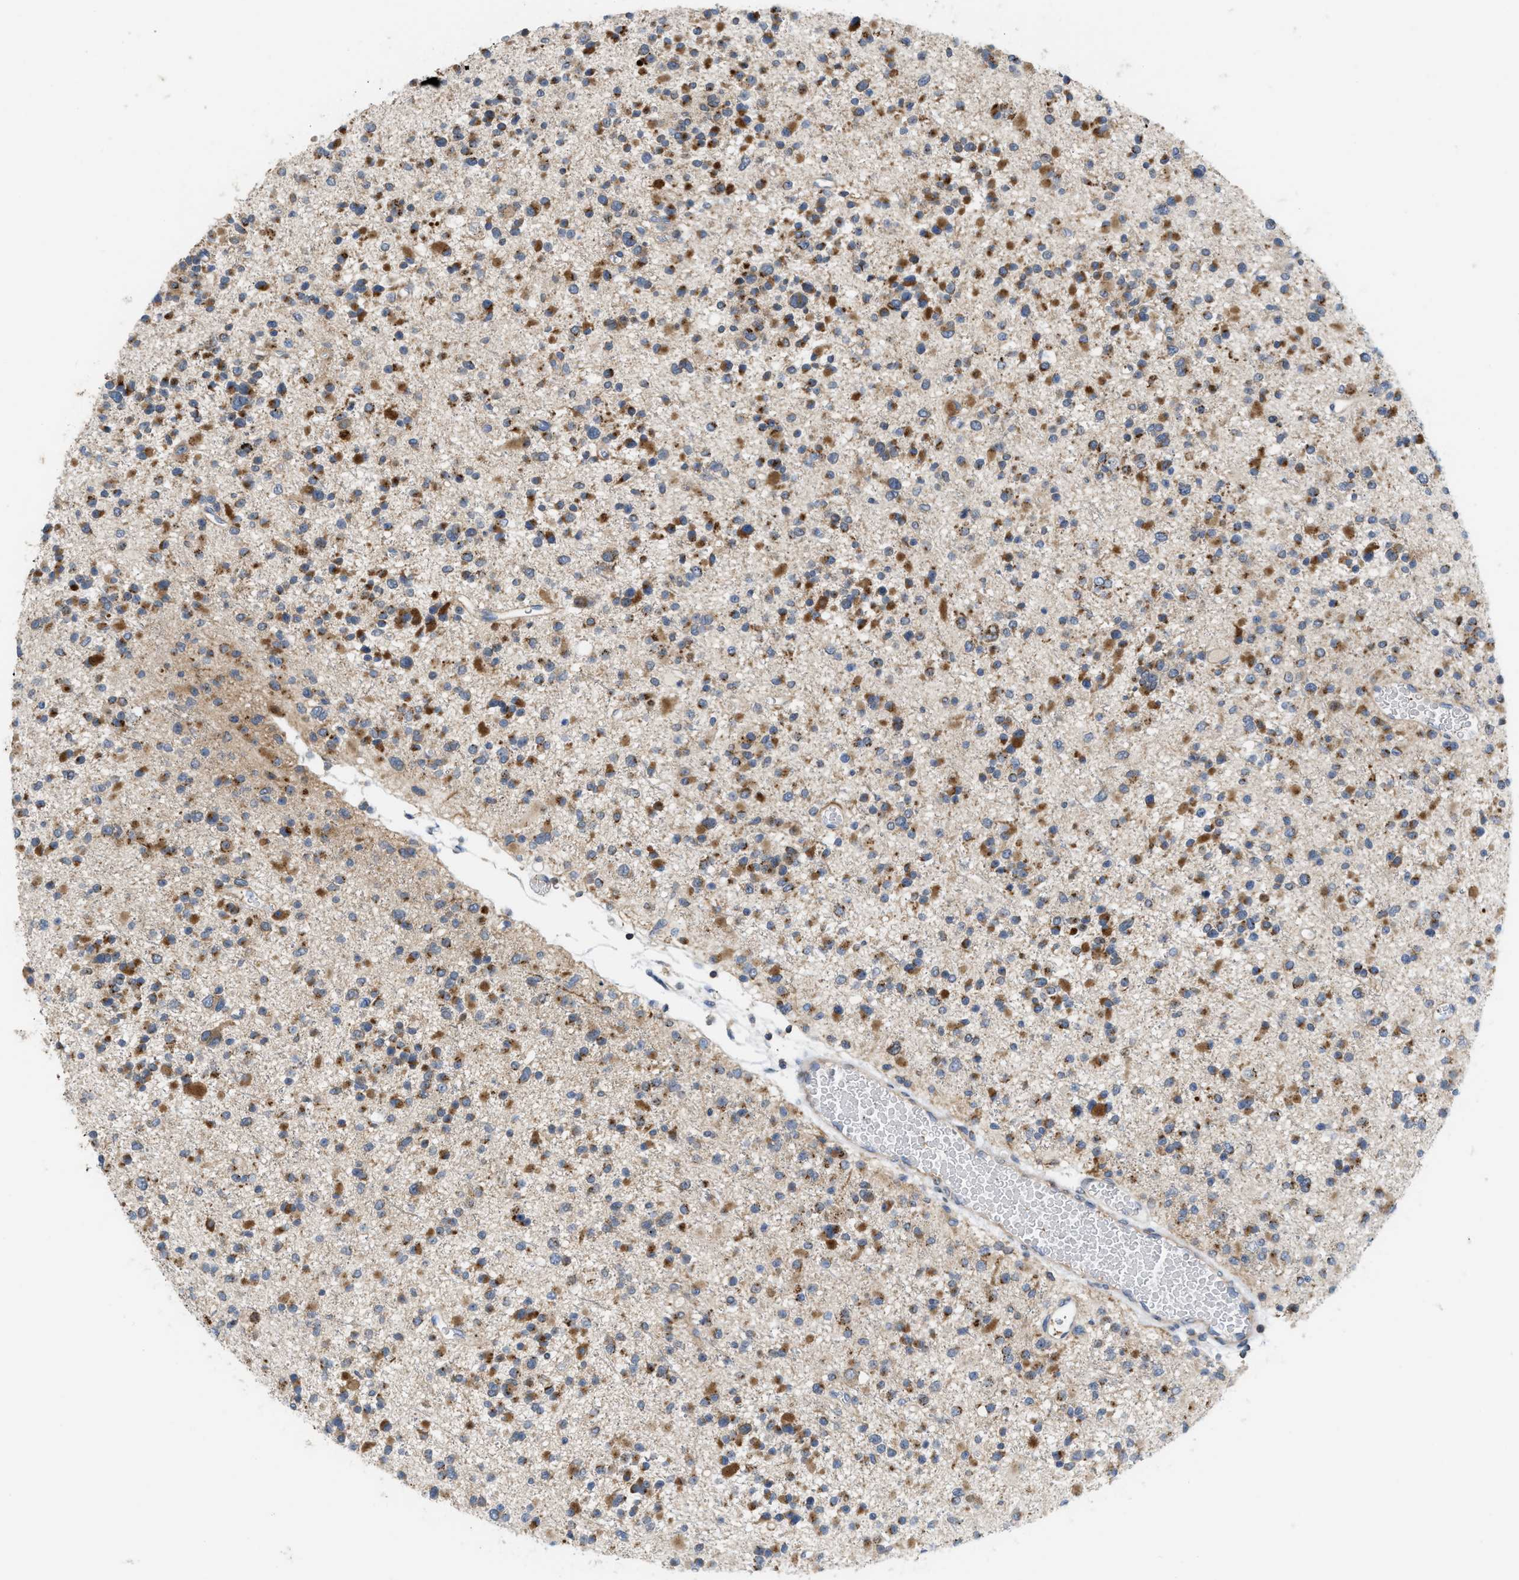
{"staining": {"intensity": "moderate", "quantity": ">75%", "location": "cytoplasmic/membranous"}, "tissue": "glioma", "cell_type": "Tumor cells", "image_type": "cancer", "snomed": [{"axis": "morphology", "description": "Glioma, malignant, Low grade"}, {"axis": "topography", "description": "Brain"}], "caption": "DAB immunohistochemical staining of glioma shows moderate cytoplasmic/membranous protein staining in approximately >75% of tumor cells.", "gene": "DIPK1A", "patient": {"sex": "female", "age": 22}}